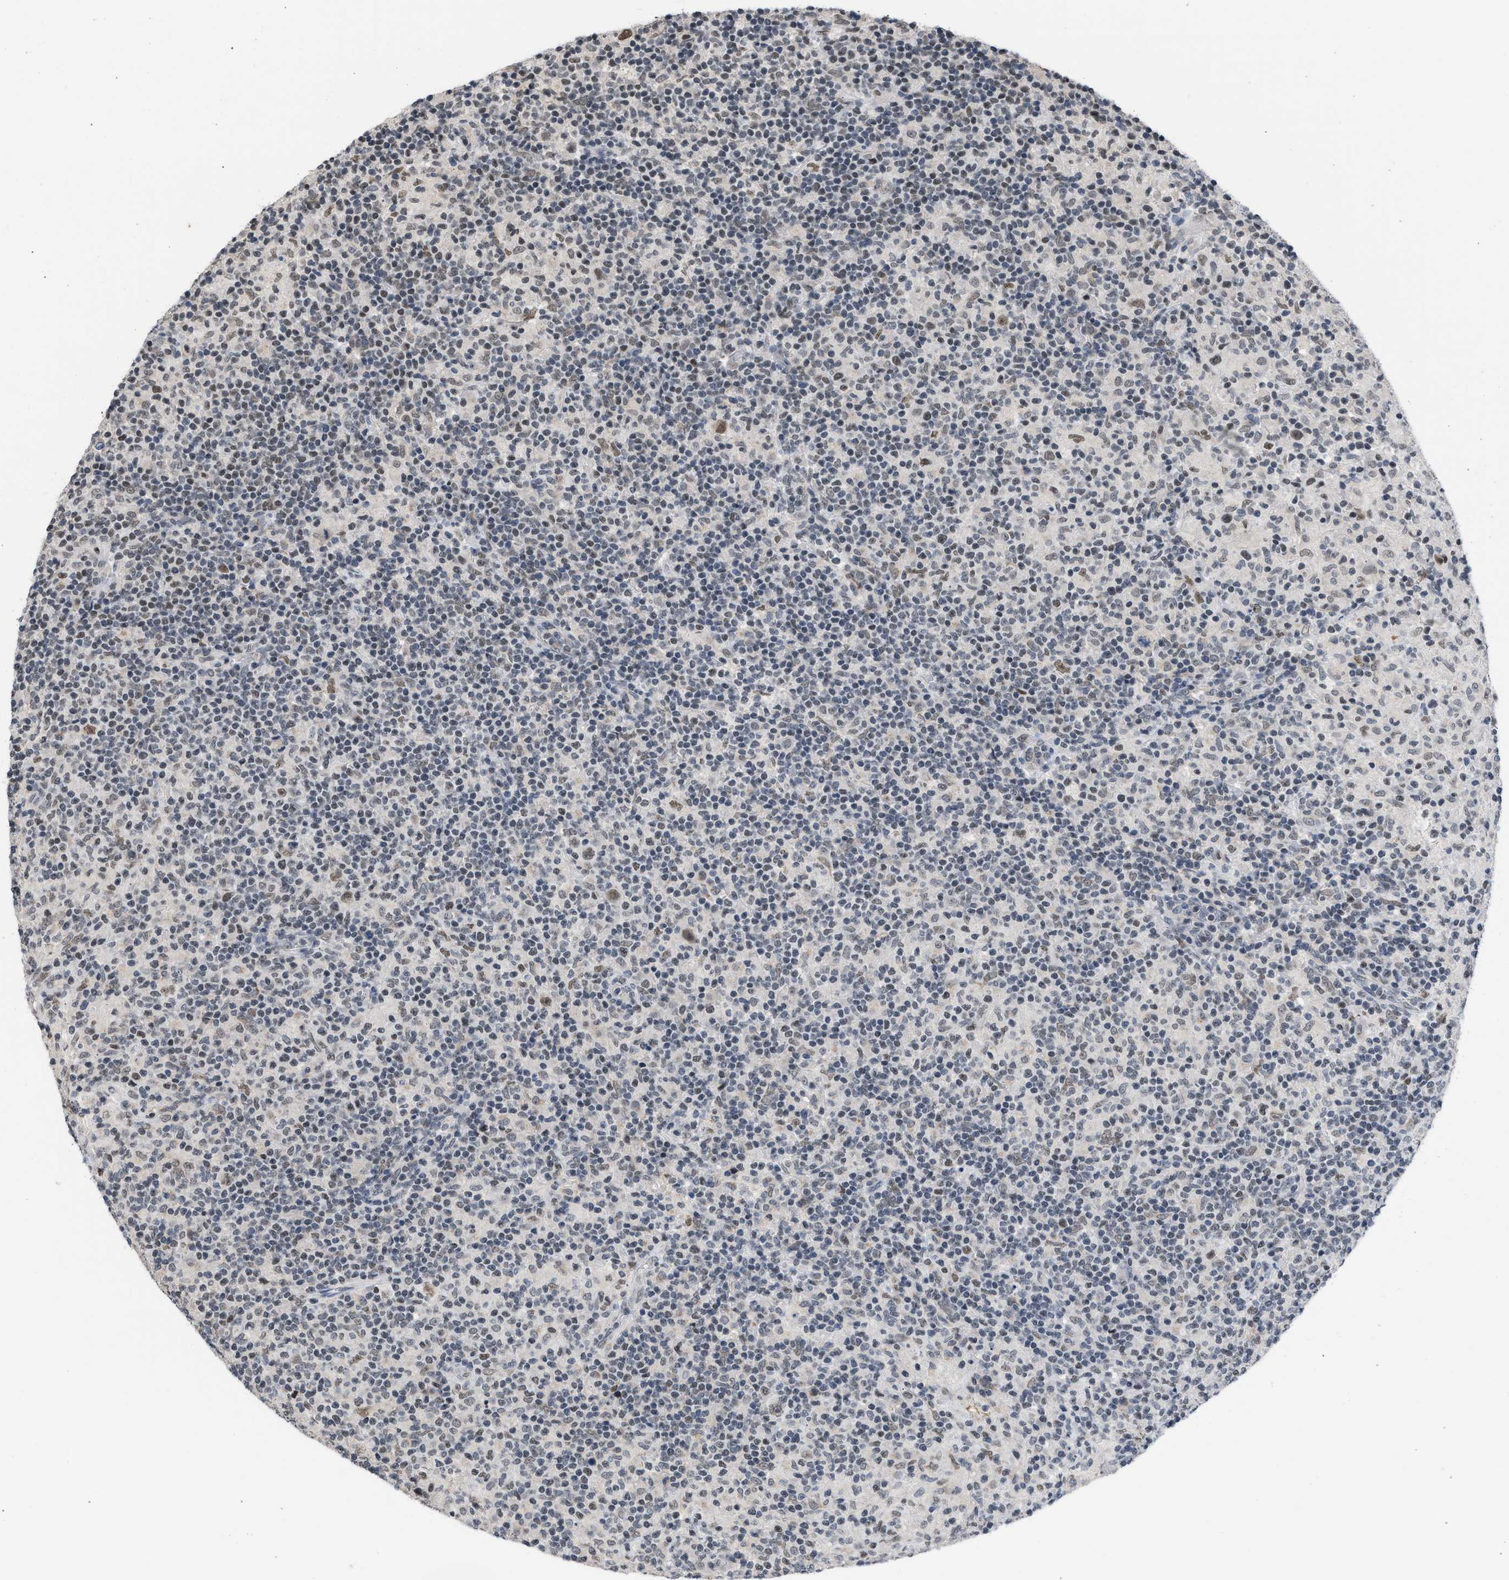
{"staining": {"intensity": "moderate", "quantity": ">75%", "location": "nuclear"}, "tissue": "lymphoma", "cell_type": "Tumor cells", "image_type": "cancer", "snomed": [{"axis": "morphology", "description": "Hodgkin's disease, NOS"}, {"axis": "topography", "description": "Lymph node"}], "caption": "This is an image of immunohistochemistry (IHC) staining of lymphoma, which shows moderate expression in the nuclear of tumor cells.", "gene": "TERF2IP", "patient": {"sex": "male", "age": 70}}